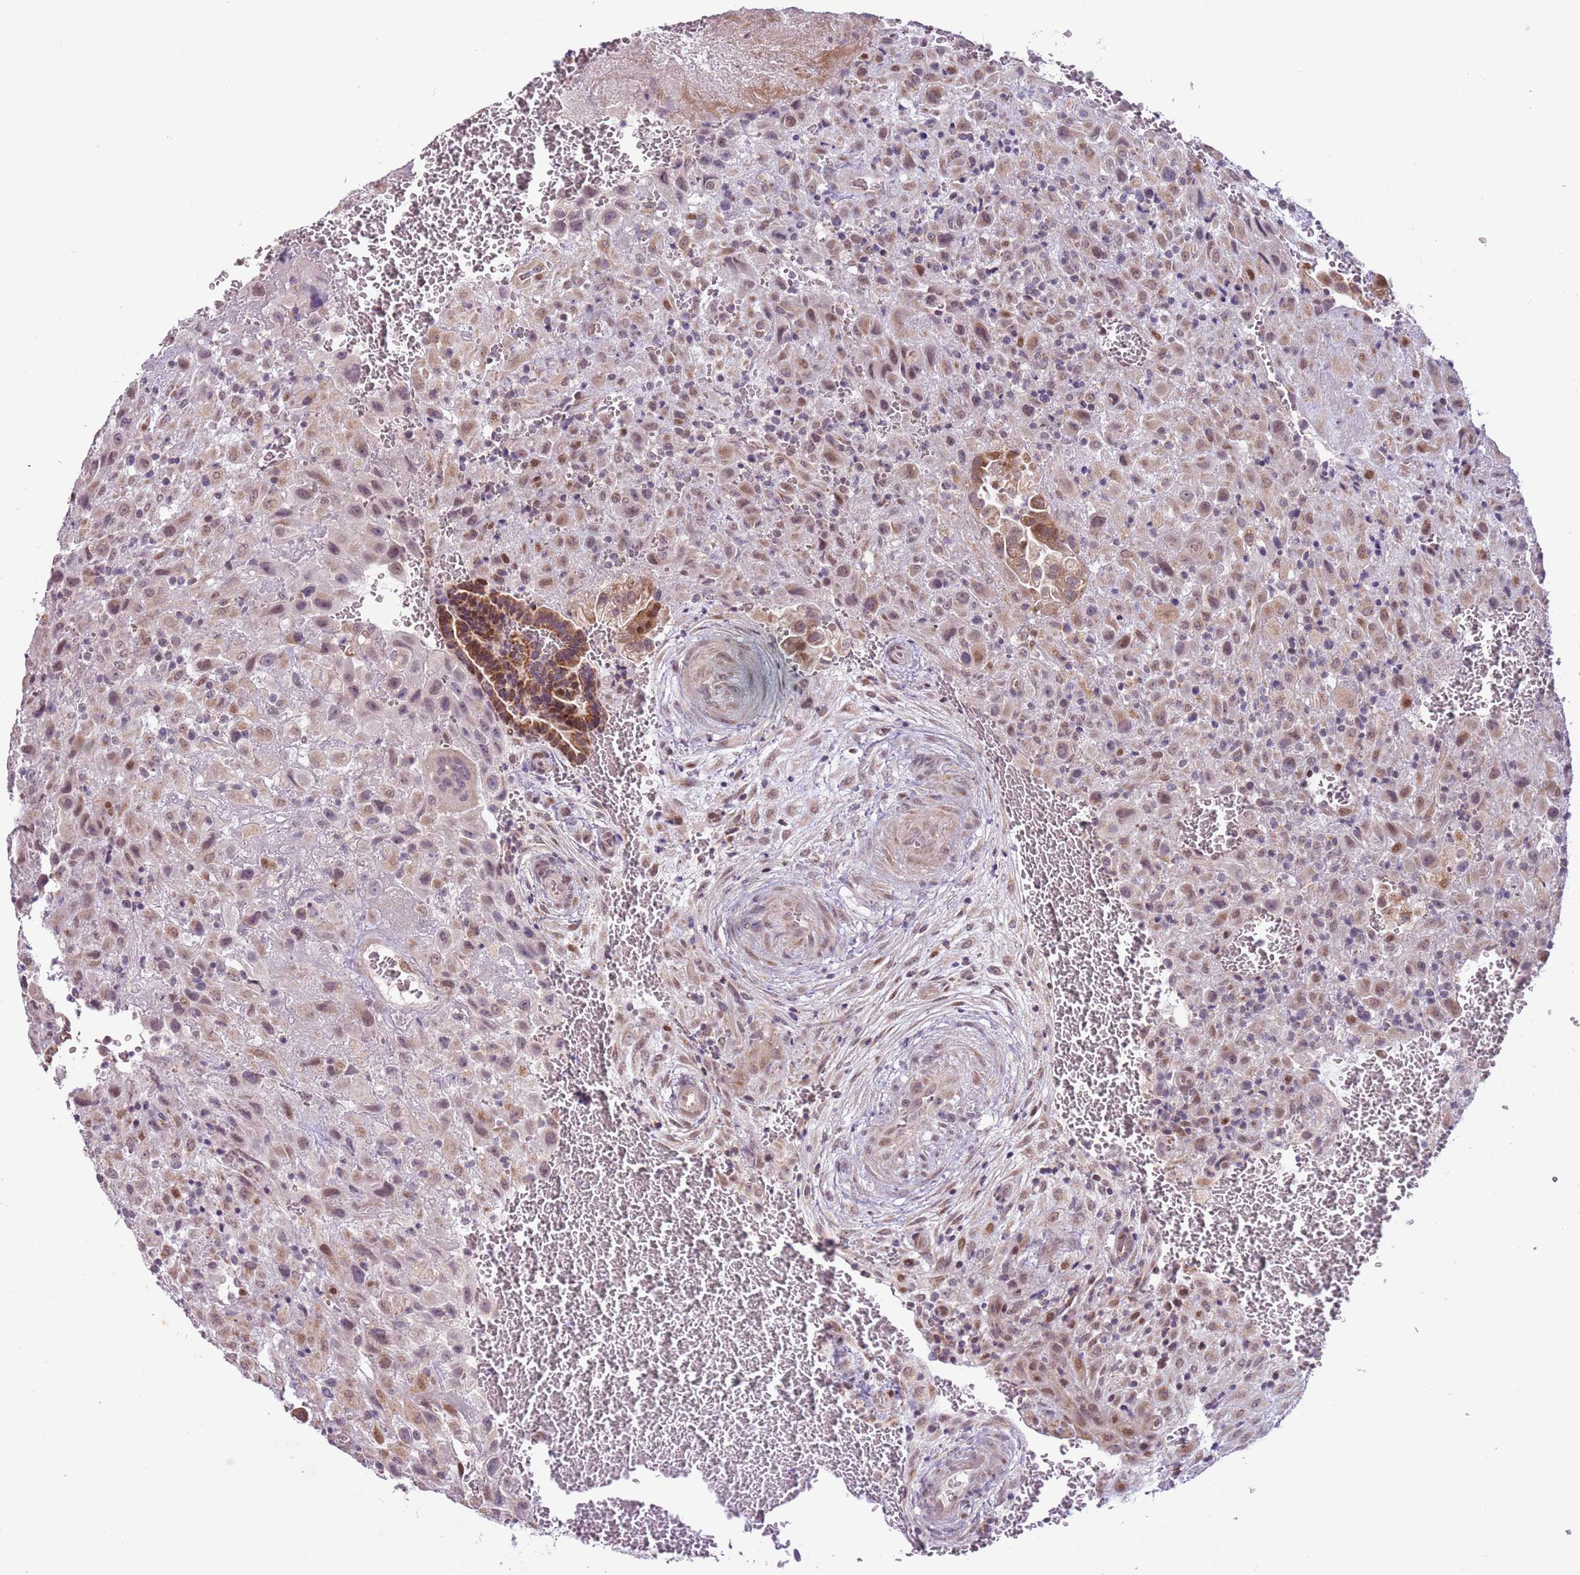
{"staining": {"intensity": "moderate", "quantity": "25%-75%", "location": "cytoplasmic/membranous"}, "tissue": "placenta", "cell_type": "Decidual cells", "image_type": "normal", "snomed": [{"axis": "morphology", "description": "Normal tissue, NOS"}, {"axis": "topography", "description": "Placenta"}], "caption": "This is an image of immunohistochemistry staining of normal placenta, which shows moderate positivity in the cytoplasmic/membranous of decidual cells.", "gene": "MLLT11", "patient": {"sex": "female", "age": 35}}